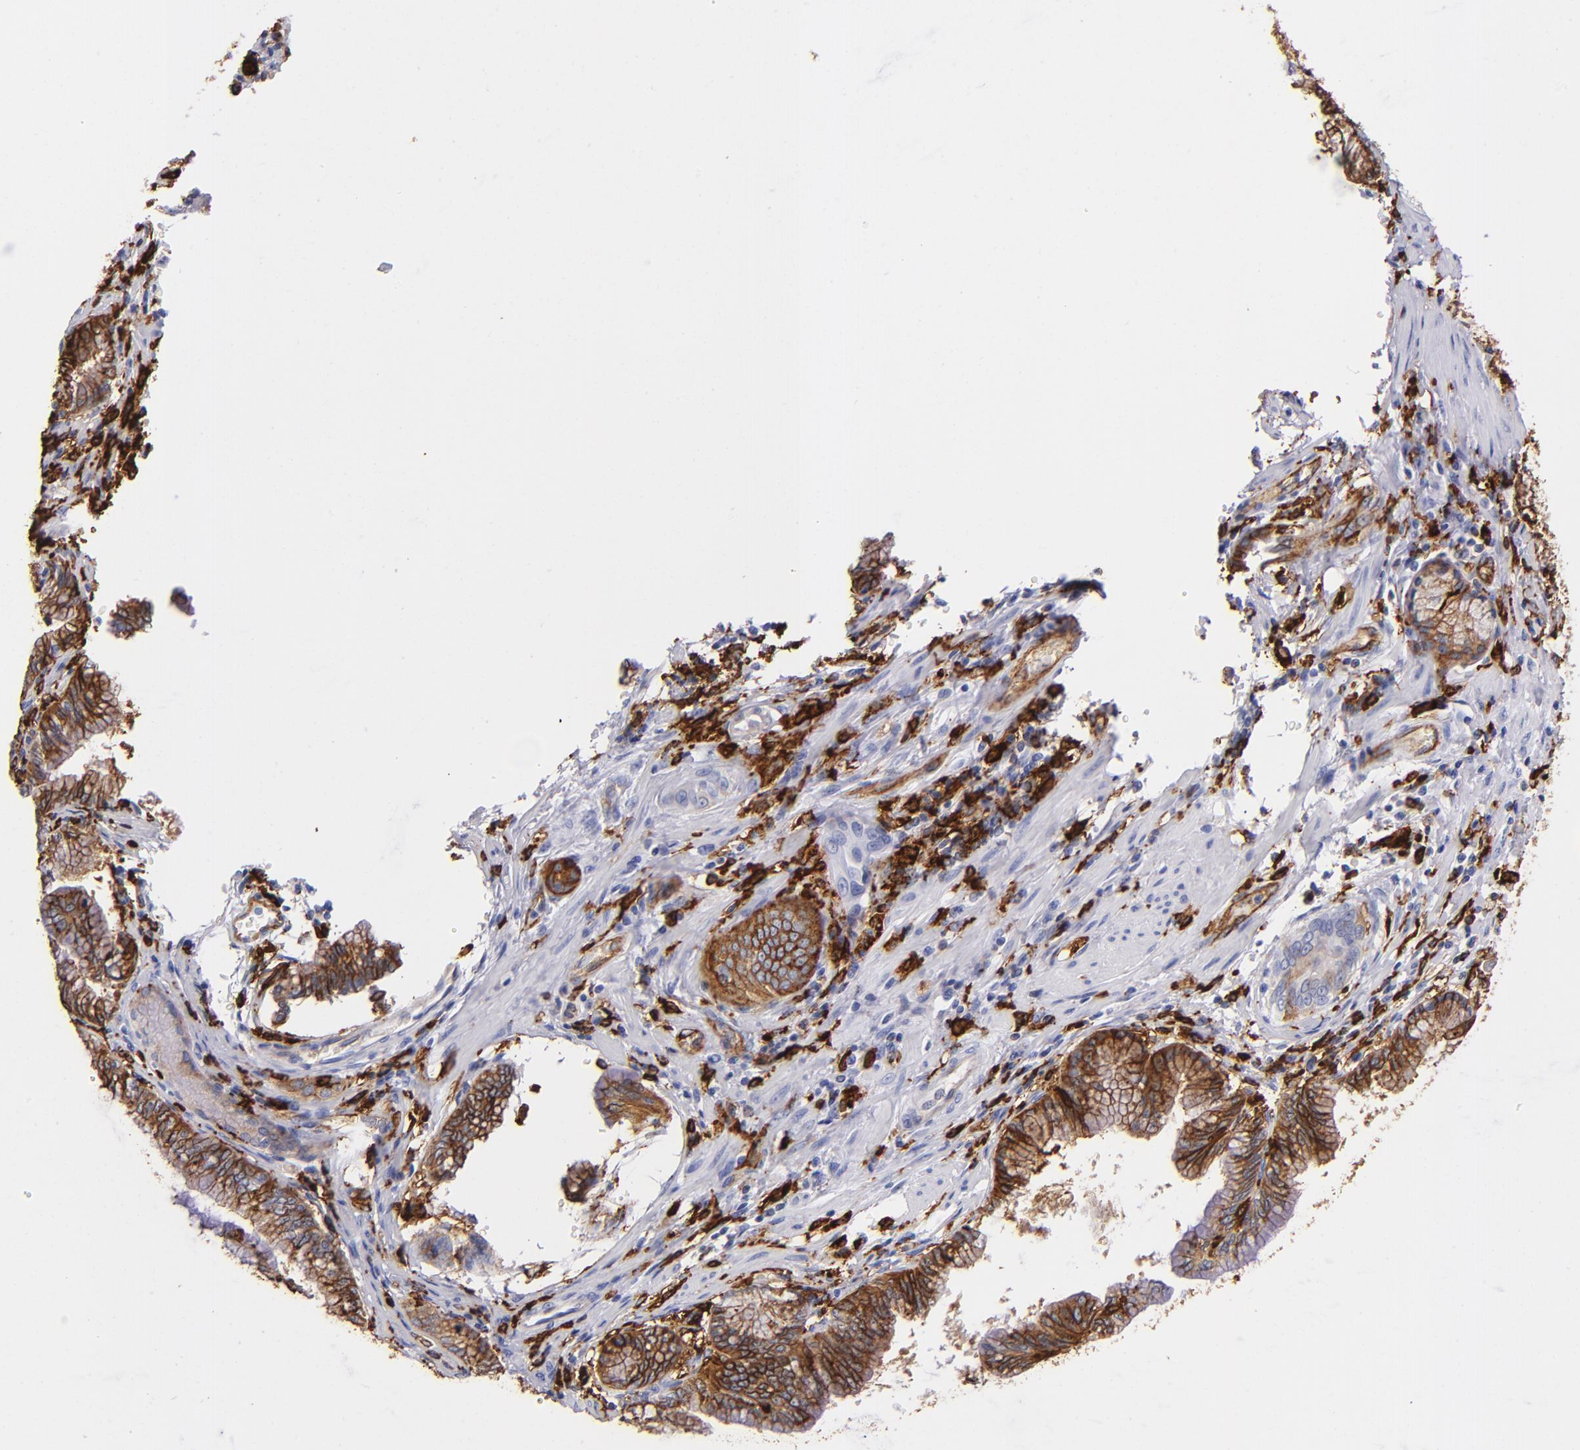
{"staining": {"intensity": "strong", "quantity": ">75%", "location": "cytoplasmic/membranous"}, "tissue": "pancreatic cancer", "cell_type": "Tumor cells", "image_type": "cancer", "snomed": [{"axis": "morphology", "description": "Adenocarcinoma, NOS"}, {"axis": "topography", "description": "Pancreas"}], "caption": "A micrograph of pancreatic cancer (adenocarcinoma) stained for a protein shows strong cytoplasmic/membranous brown staining in tumor cells.", "gene": "HLA-DRA", "patient": {"sex": "female", "age": 64}}